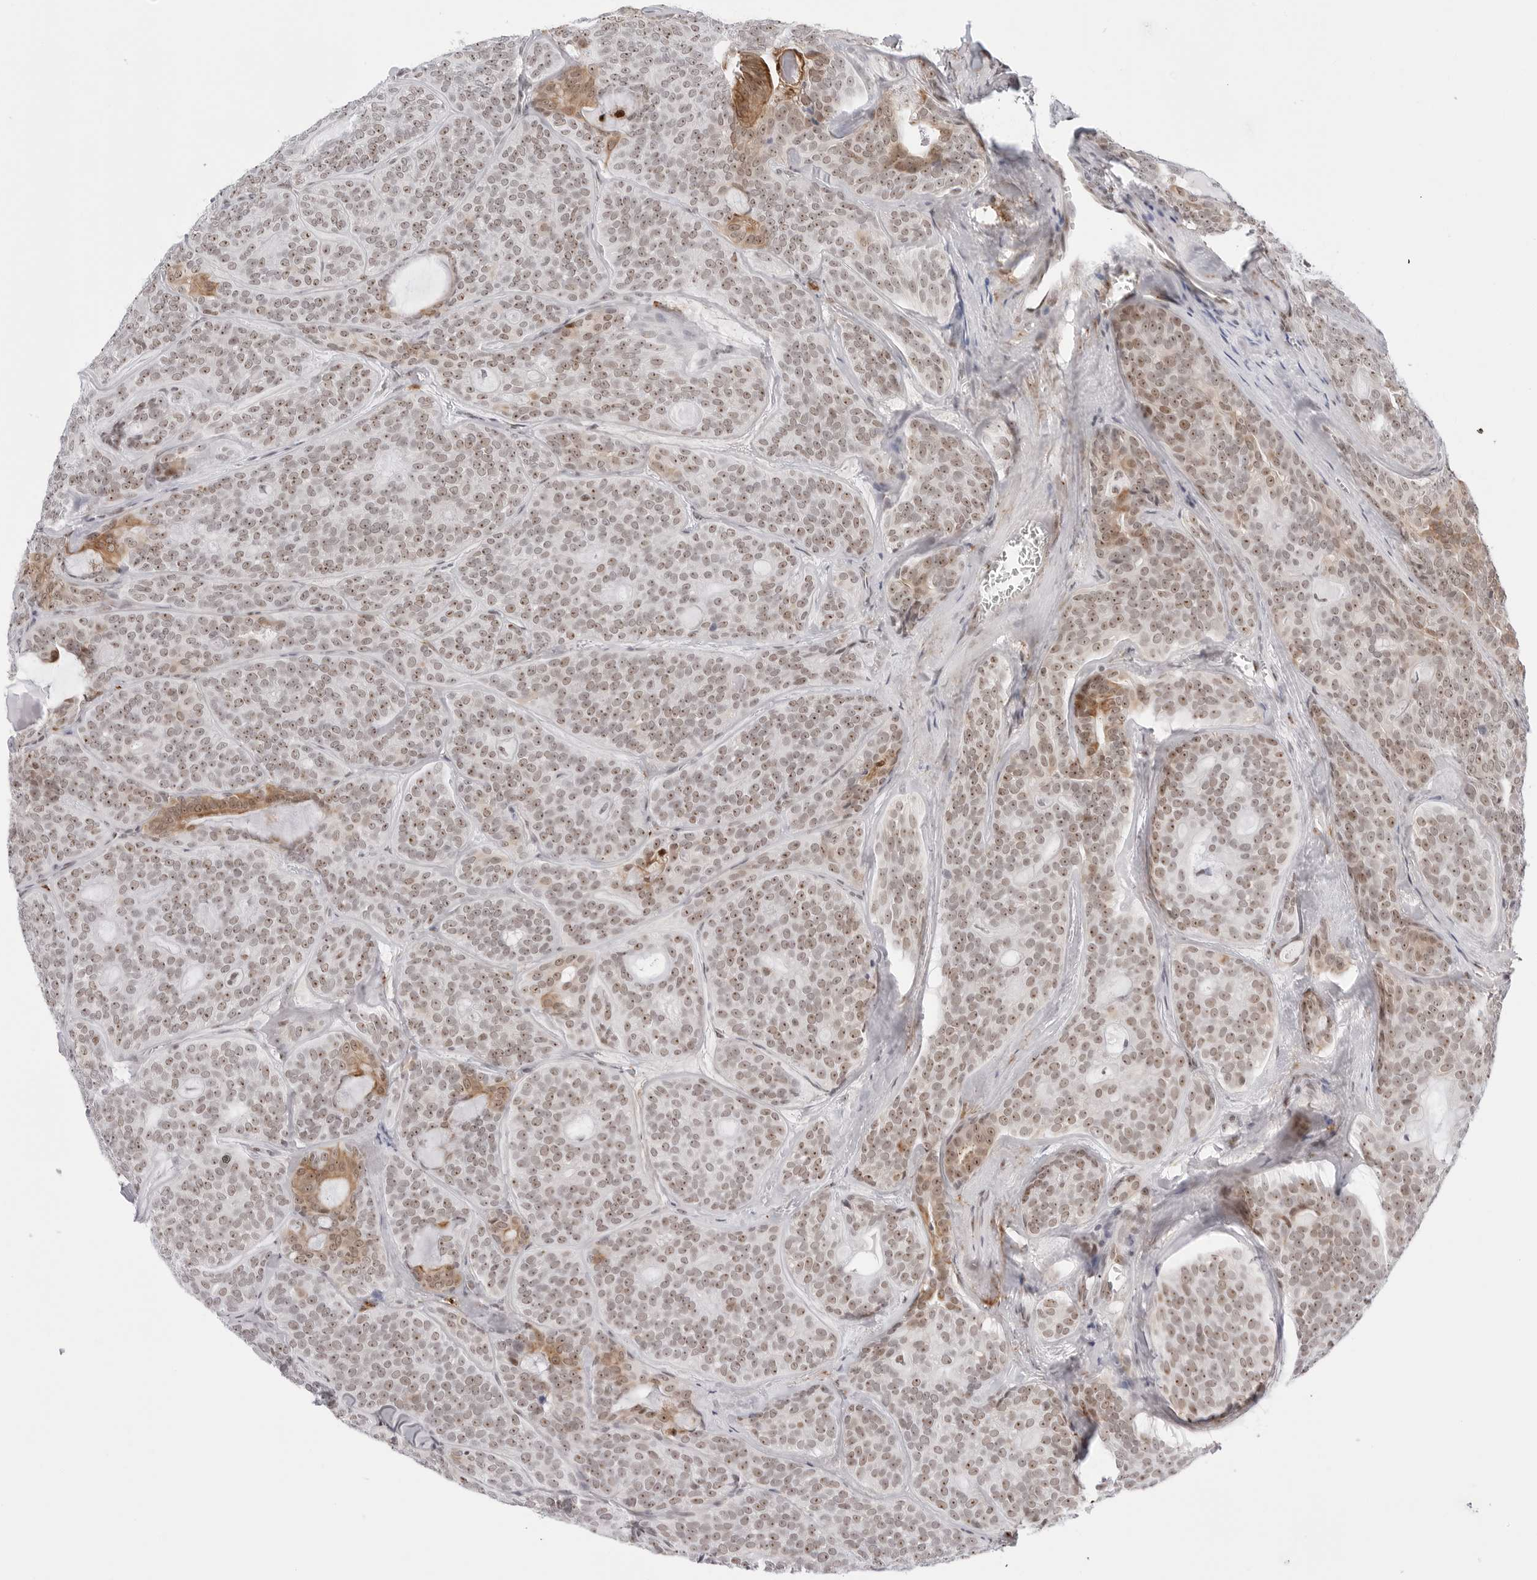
{"staining": {"intensity": "moderate", "quantity": ">75%", "location": "cytoplasmic/membranous,nuclear"}, "tissue": "head and neck cancer", "cell_type": "Tumor cells", "image_type": "cancer", "snomed": [{"axis": "morphology", "description": "Adenocarcinoma, NOS"}, {"axis": "topography", "description": "Head-Neck"}], "caption": "Immunohistochemistry histopathology image of neoplastic tissue: head and neck adenocarcinoma stained using immunohistochemistry (IHC) demonstrates medium levels of moderate protein expression localized specifically in the cytoplasmic/membranous and nuclear of tumor cells, appearing as a cytoplasmic/membranous and nuclear brown color.", "gene": "C1orf162", "patient": {"sex": "male", "age": 66}}